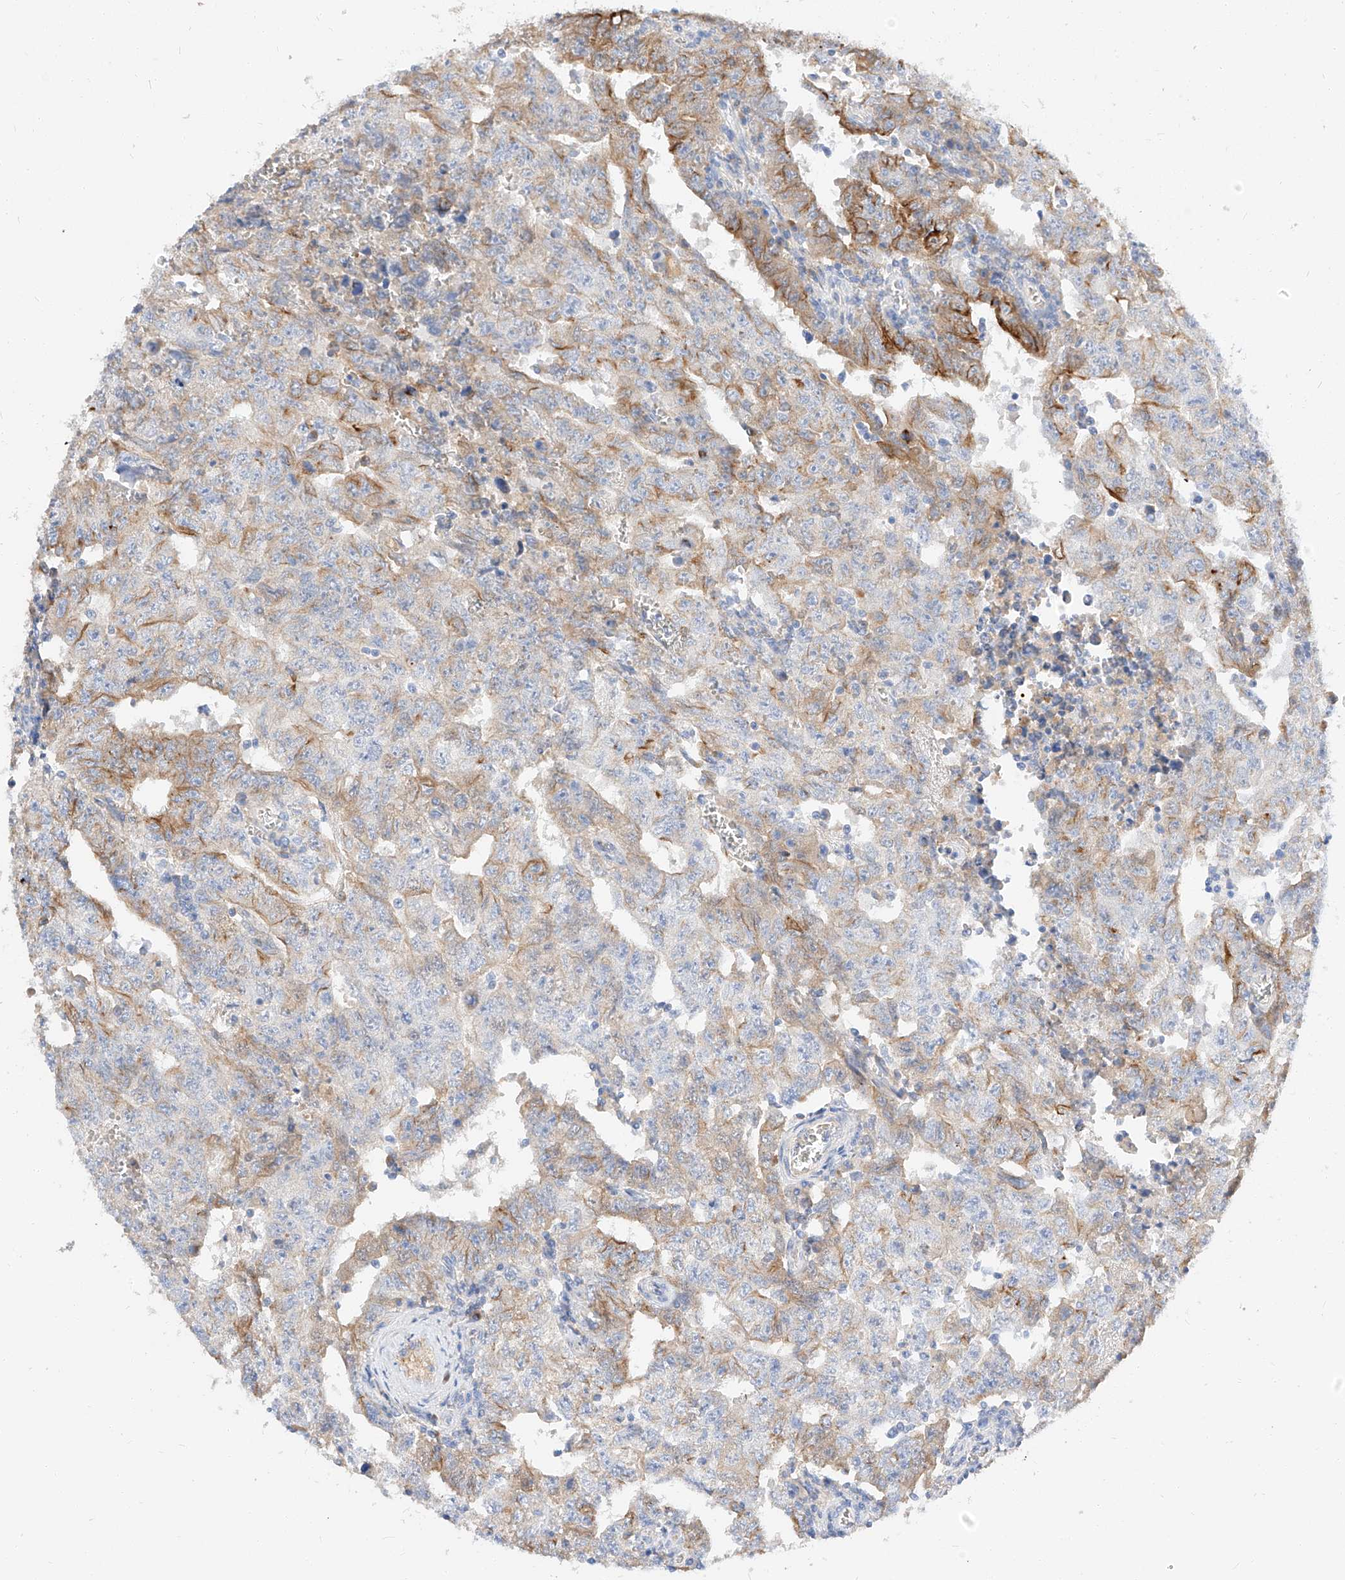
{"staining": {"intensity": "moderate", "quantity": "<25%", "location": "cytoplasmic/membranous"}, "tissue": "testis cancer", "cell_type": "Tumor cells", "image_type": "cancer", "snomed": [{"axis": "morphology", "description": "Carcinoma, Embryonal, NOS"}, {"axis": "topography", "description": "Testis"}], "caption": "Human testis cancer (embryonal carcinoma) stained with a brown dye displays moderate cytoplasmic/membranous positive positivity in about <25% of tumor cells.", "gene": "MAP7", "patient": {"sex": "male", "age": 26}}